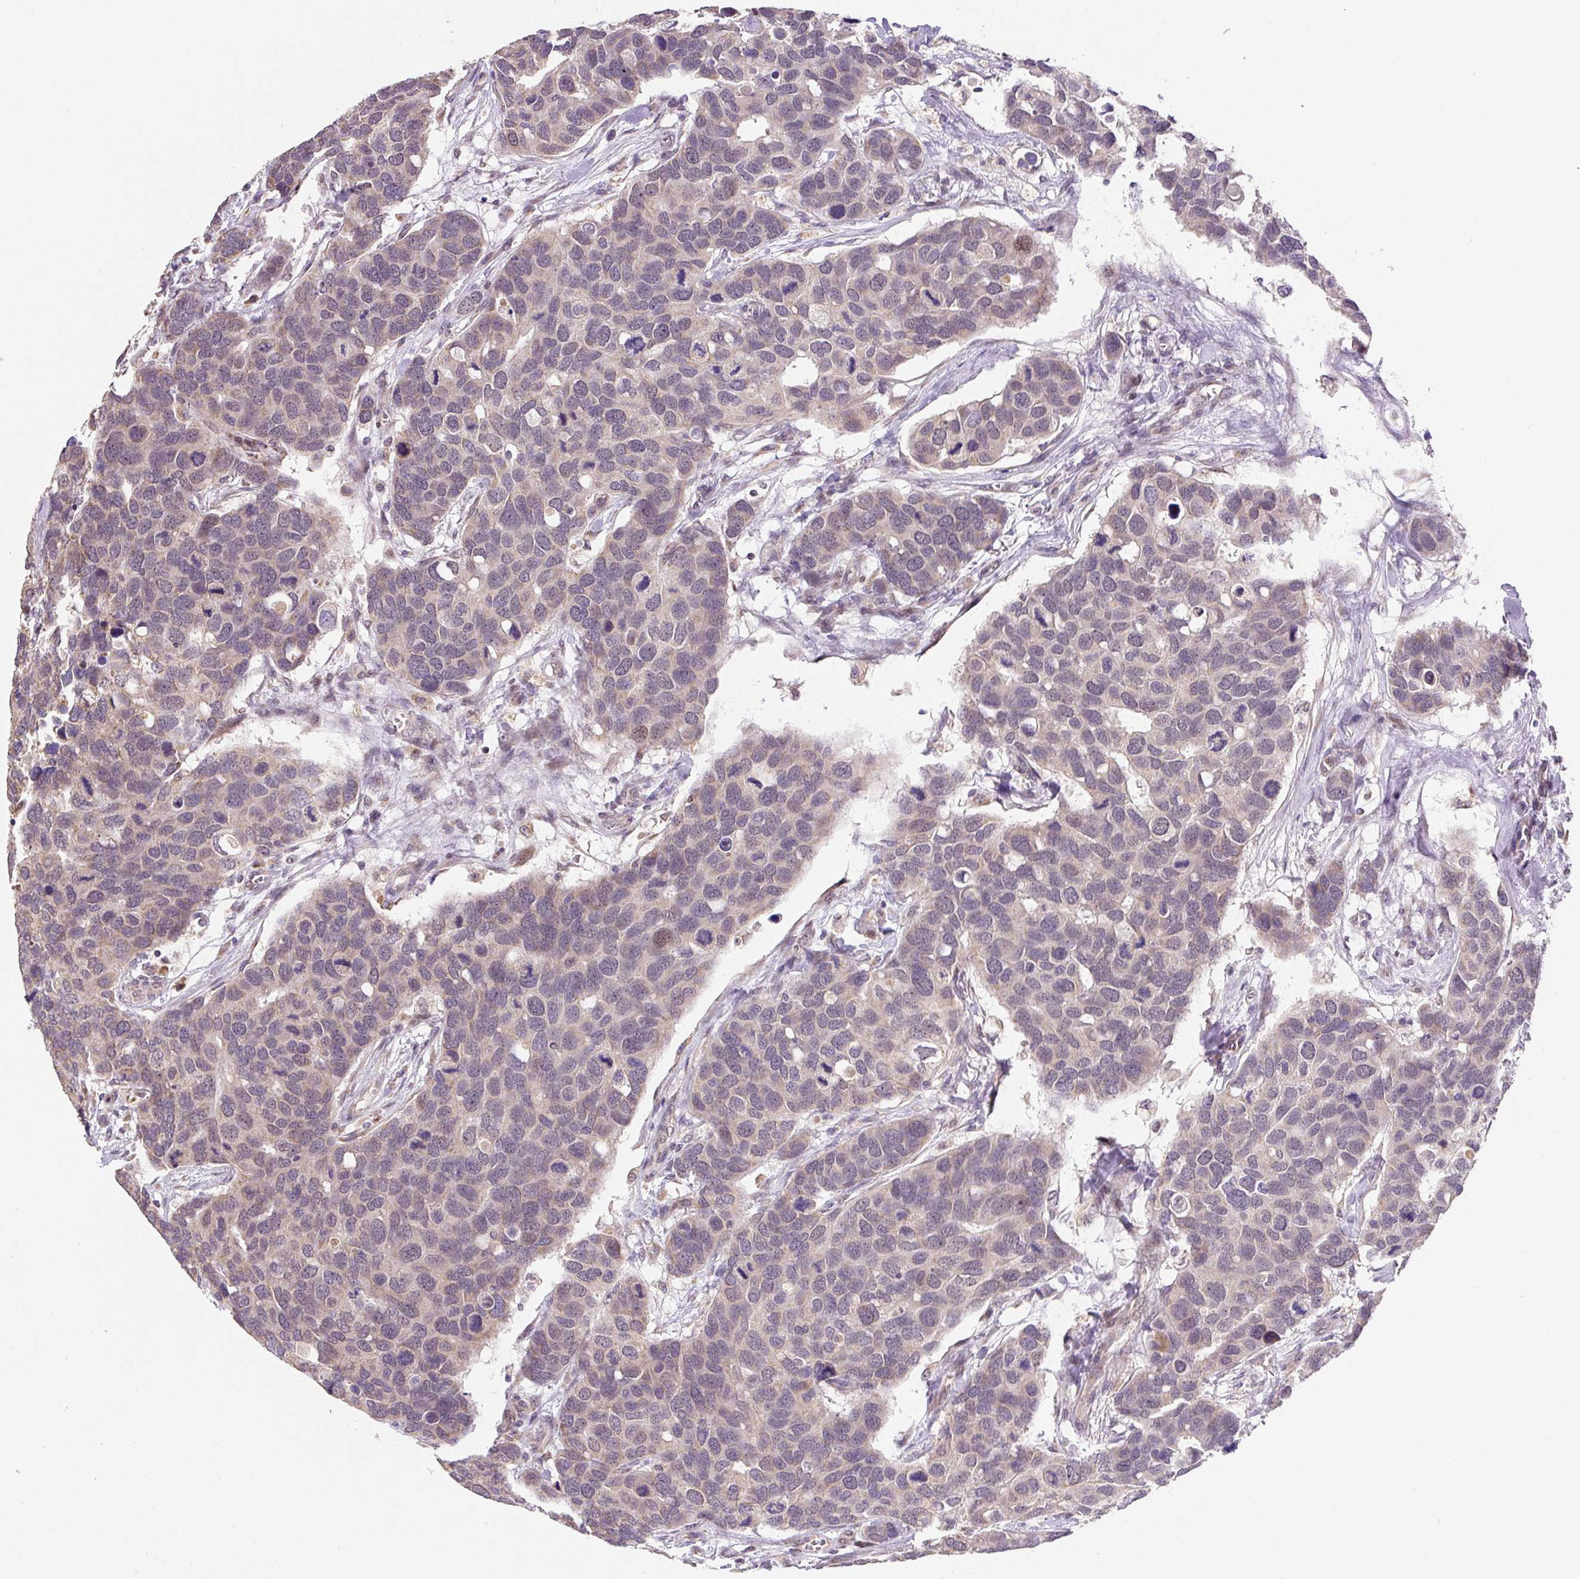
{"staining": {"intensity": "weak", "quantity": "<25%", "location": "cytoplasmic/membranous,nuclear"}, "tissue": "breast cancer", "cell_type": "Tumor cells", "image_type": "cancer", "snomed": [{"axis": "morphology", "description": "Duct carcinoma"}, {"axis": "topography", "description": "Breast"}], "caption": "A micrograph of human breast cancer (intraductal carcinoma) is negative for staining in tumor cells.", "gene": "MFSD9", "patient": {"sex": "female", "age": 83}}